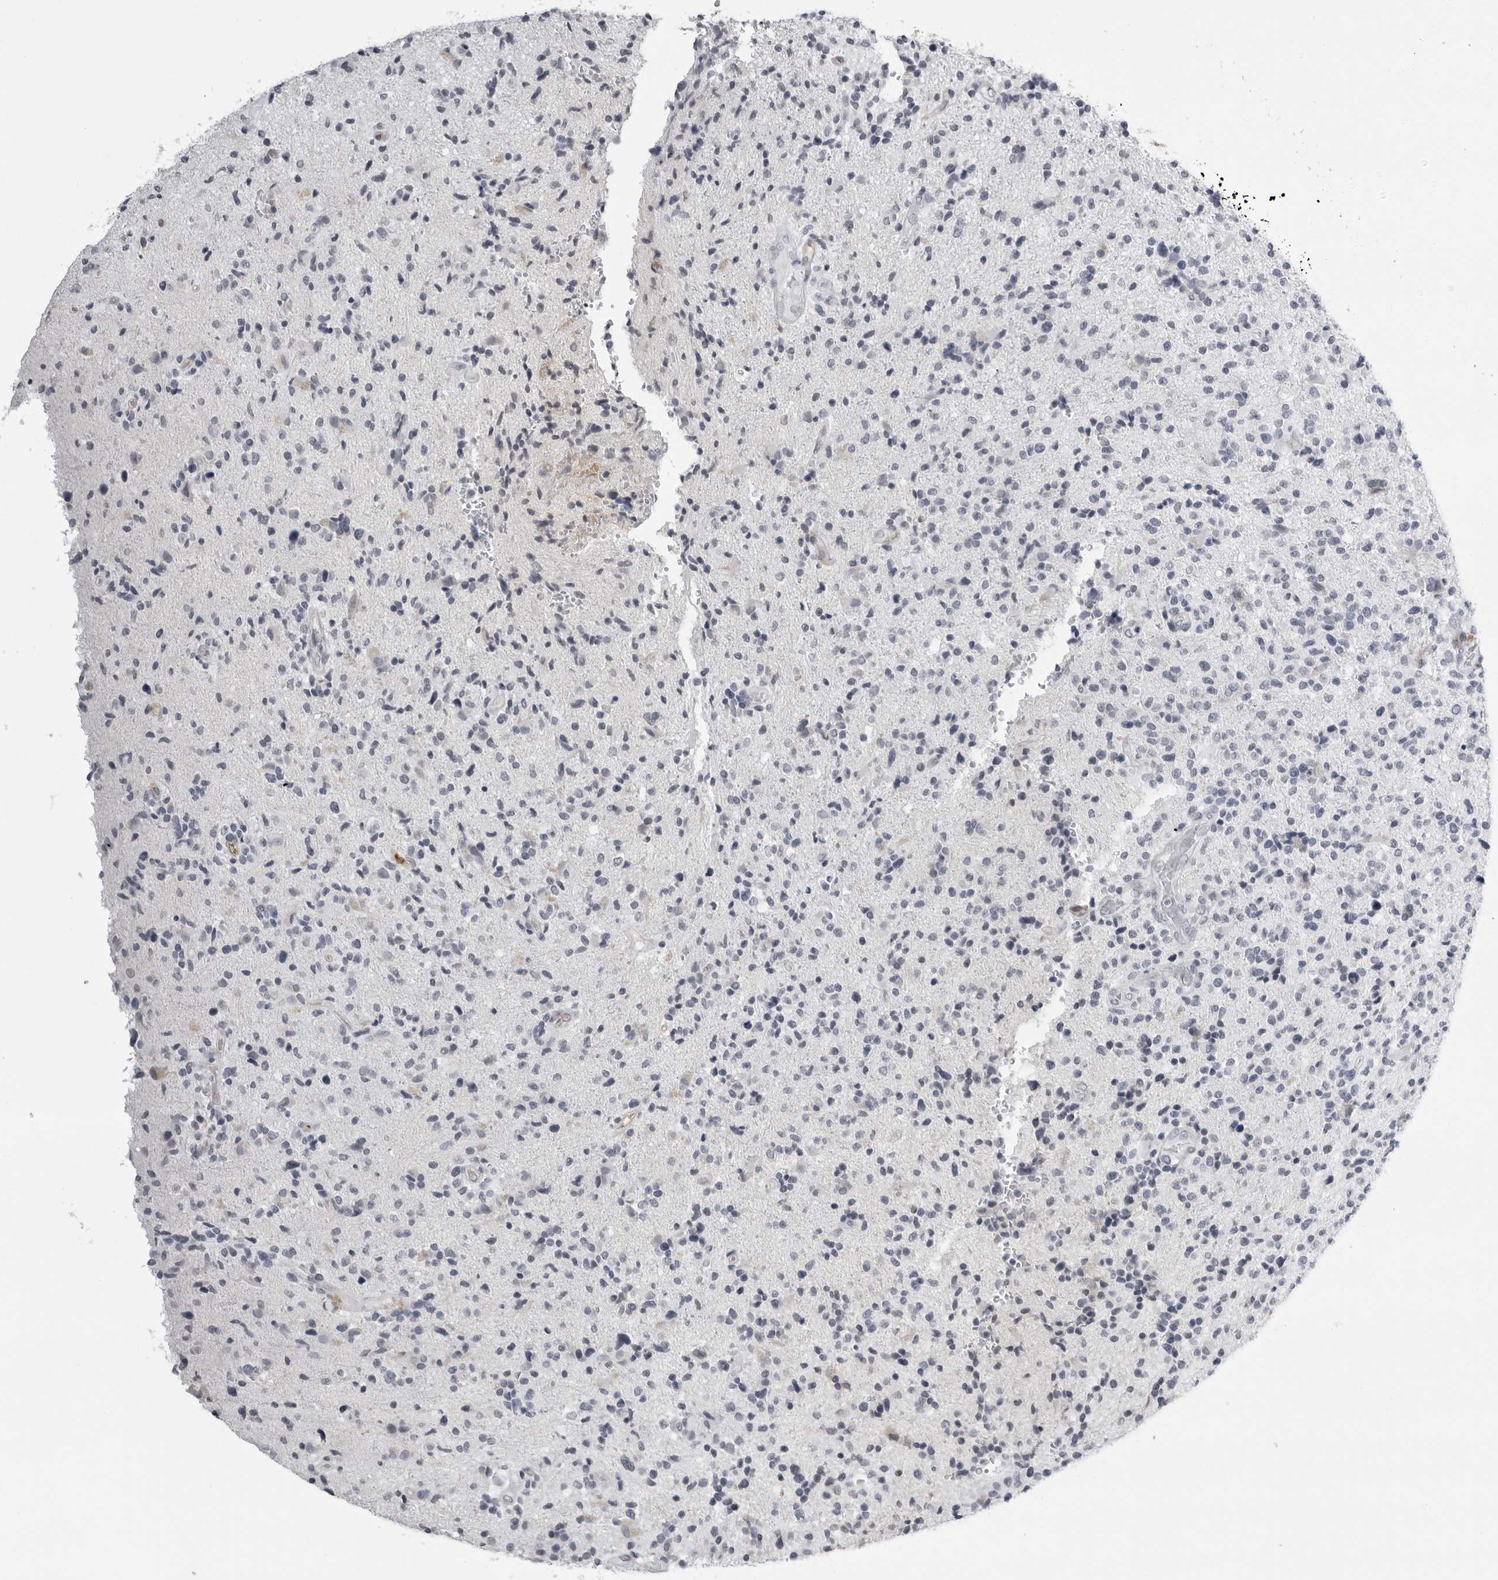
{"staining": {"intensity": "negative", "quantity": "none", "location": "none"}, "tissue": "glioma", "cell_type": "Tumor cells", "image_type": "cancer", "snomed": [{"axis": "morphology", "description": "Glioma, malignant, High grade"}, {"axis": "topography", "description": "Brain"}], "caption": "Immunohistochemical staining of glioma shows no significant staining in tumor cells.", "gene": "SERPINF2", "patient": {"sex": "male", "age": 72}}